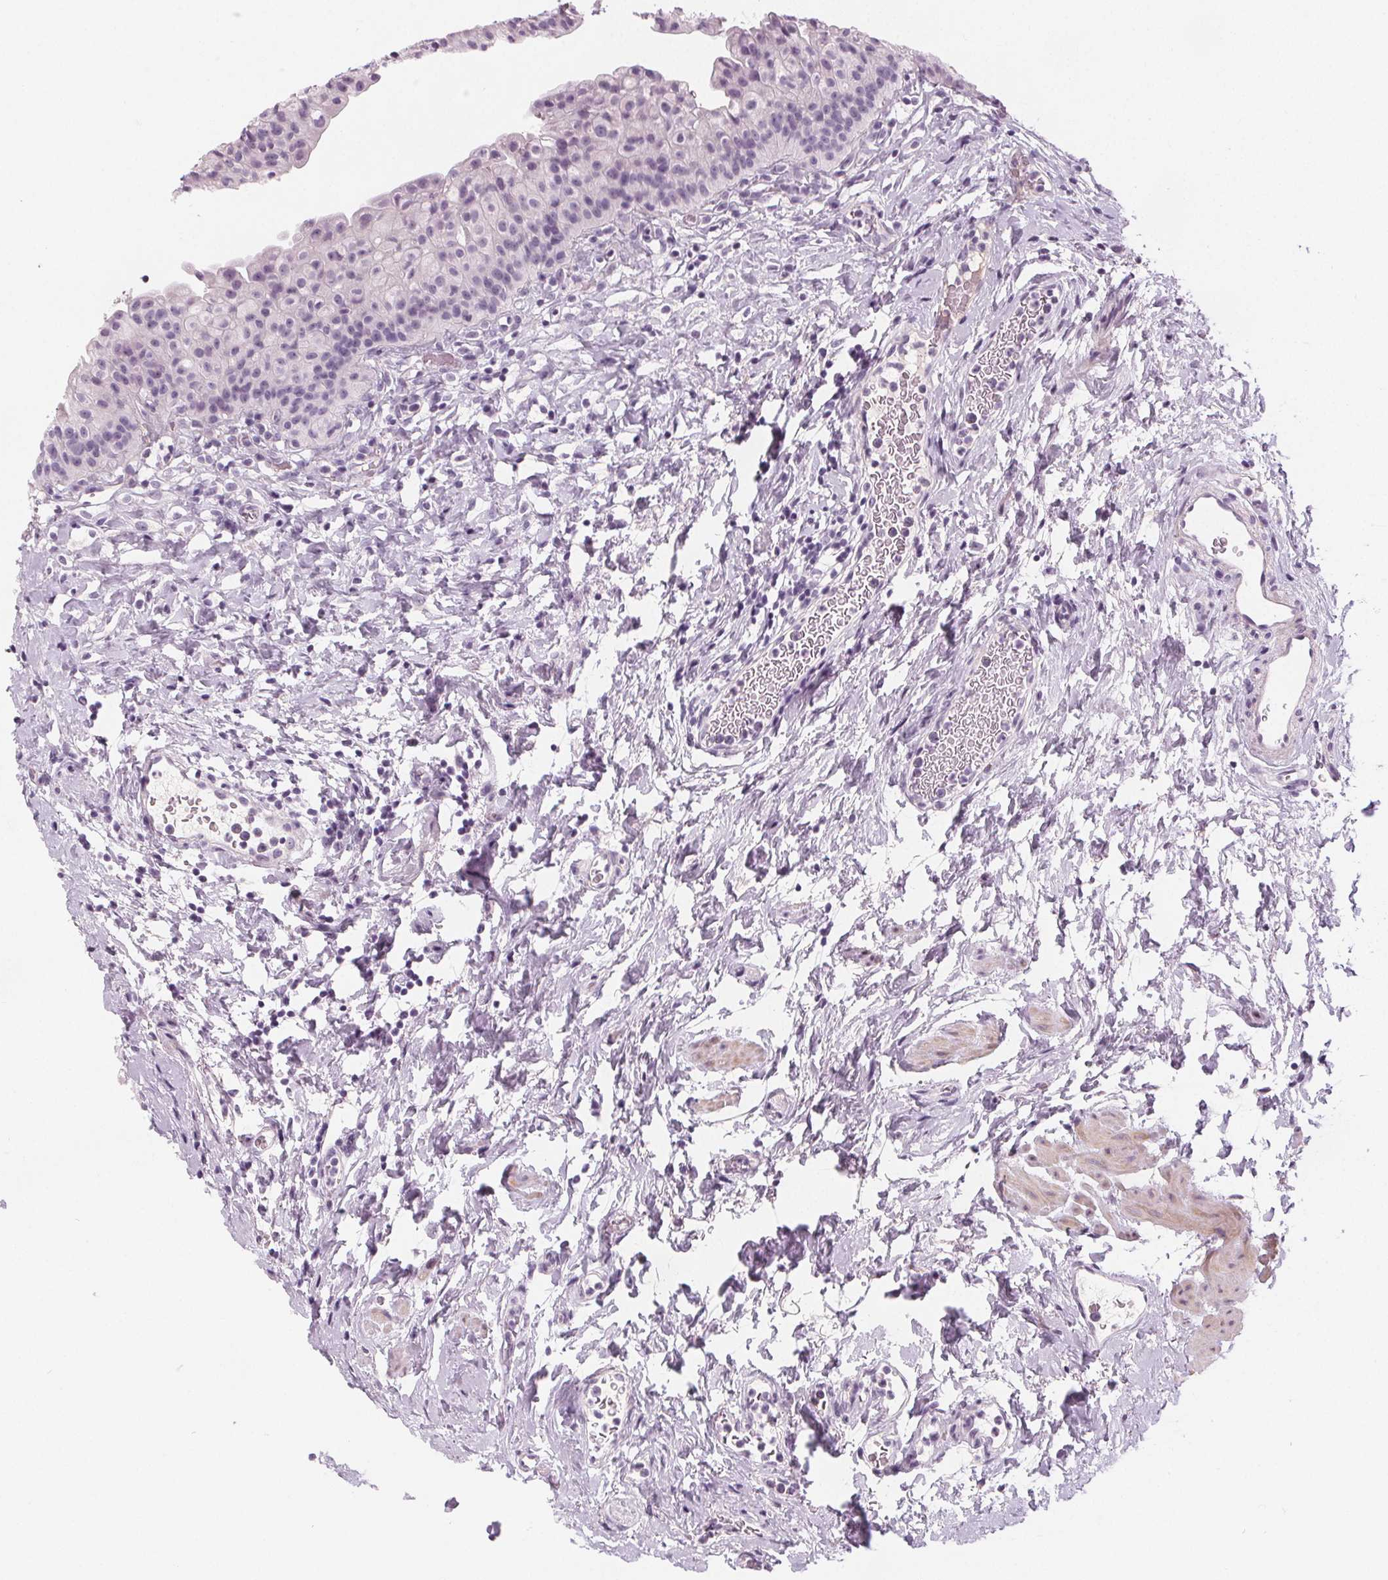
{"staining": {"intensity": "negative", "quantity": "none", "location": "none"}, "tissue": "urinary bladder", "cell_type": "Urothelial cells", "image_type": "normal", "snomed": [{"axis": "morphology", "description": "Normal tissue, NOS"}, {"axis": "topography", "description": "Urinary bladder"}], "caption": "Immunohistochemistry (IHC) of benign human urinary bladder displays no expression in urothelial cells. (Stains: DAB (3,3'-diaminobenzidine) IHC with hematoxylin counter stain, Microscopy: brightfield microscopy at high magnification).", "gene": "SLC5A12", "patient": {"sex": "male", "age": 76}}